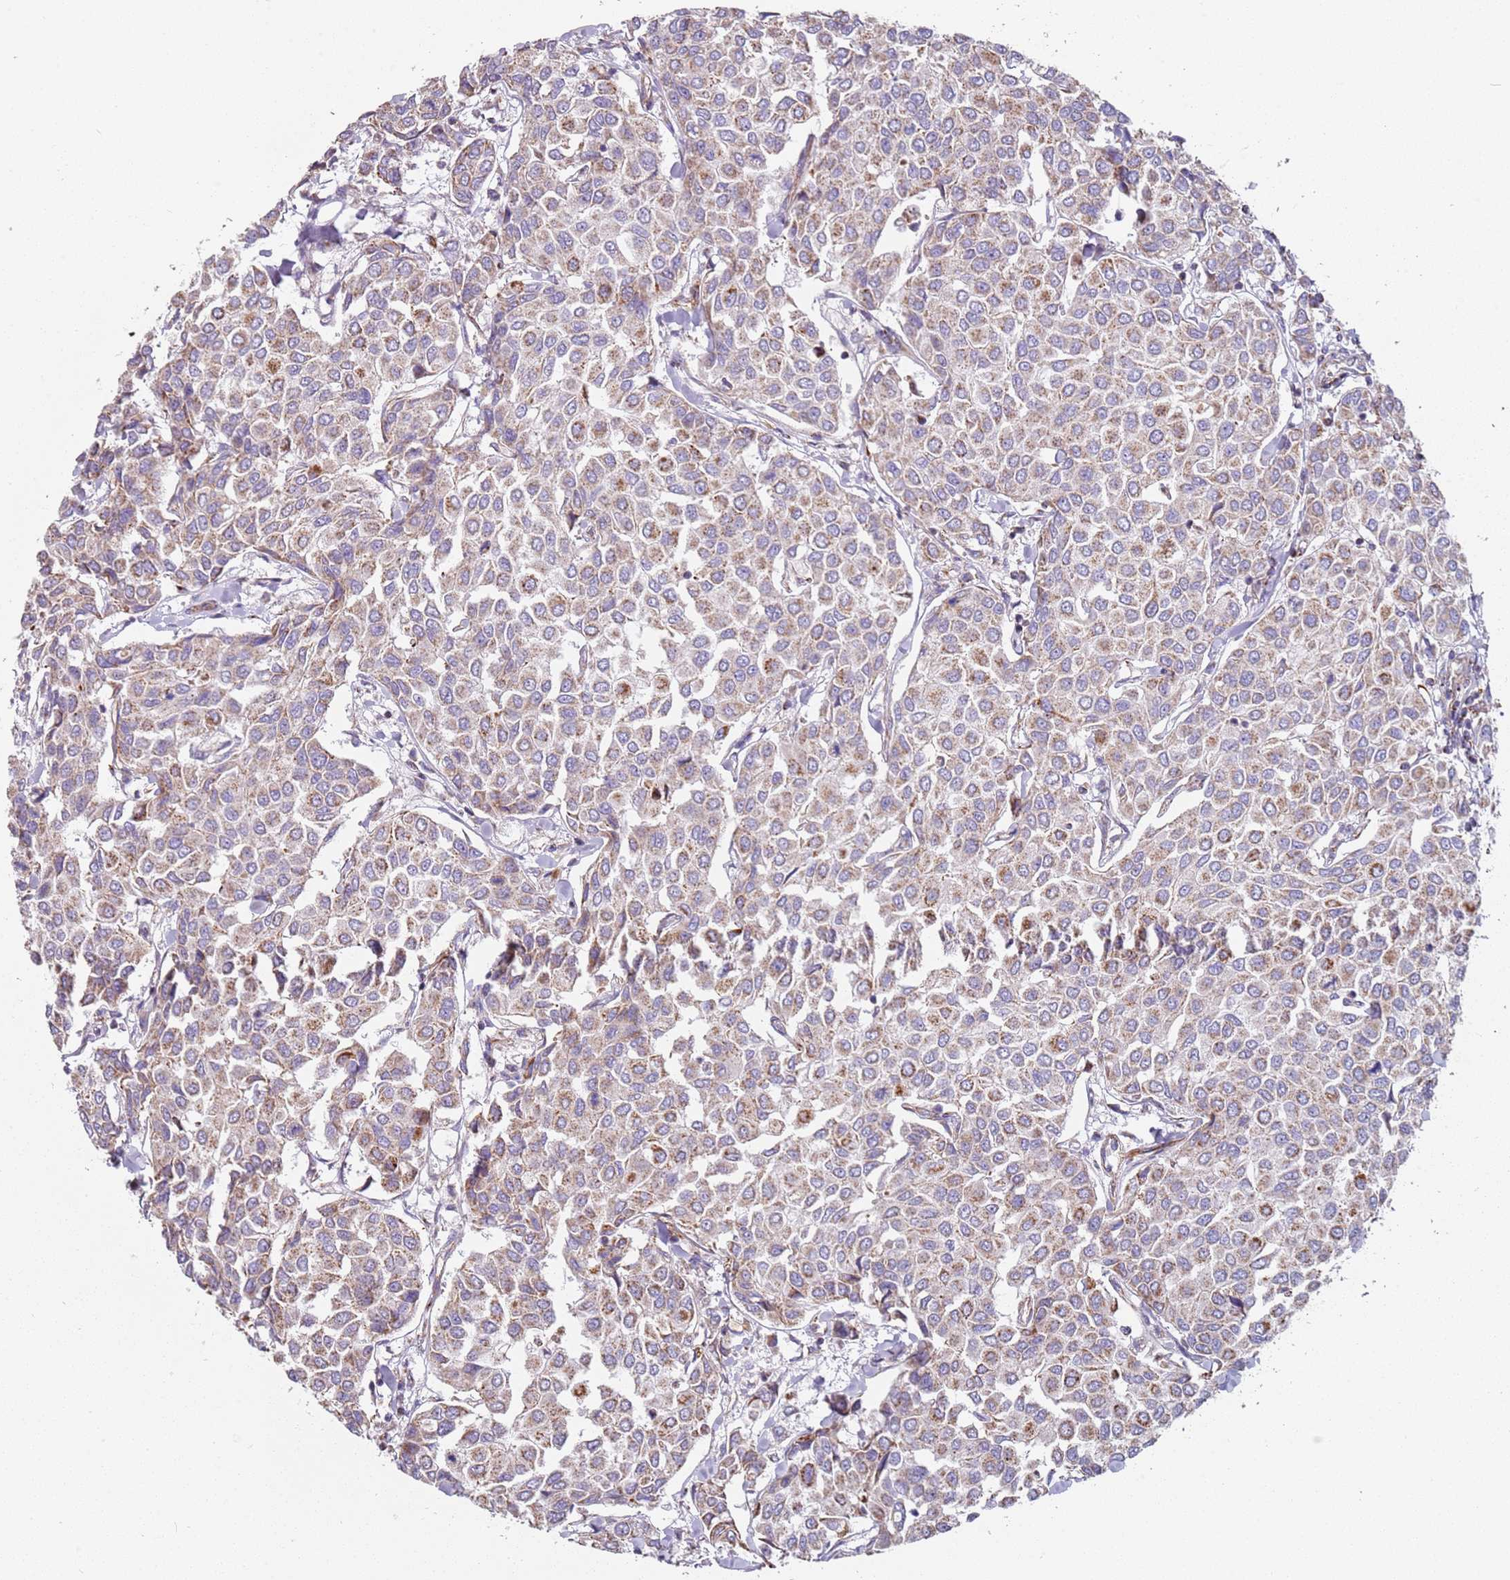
{"staining": {"intensity": "weak", "quantity": ">75%", "location": "cytoplasmic/membranous"}, "tissue": "breast cancer", "cell_type": "Tumor cells", "image_type": "cancer", "snomed": [{"axis": "morphology", "description": "Duct carcinoma"}, {"axis": "topography", "description": "Breast"}], "caption": "Immunohistochemistry (DAB) staining of human breast cancer demonstrates weak cytoplasmic/membranous protein staining in about >75% of tumor cells.", "gene": "ALS2", "patient": {"sex": "female", "age": 55}}